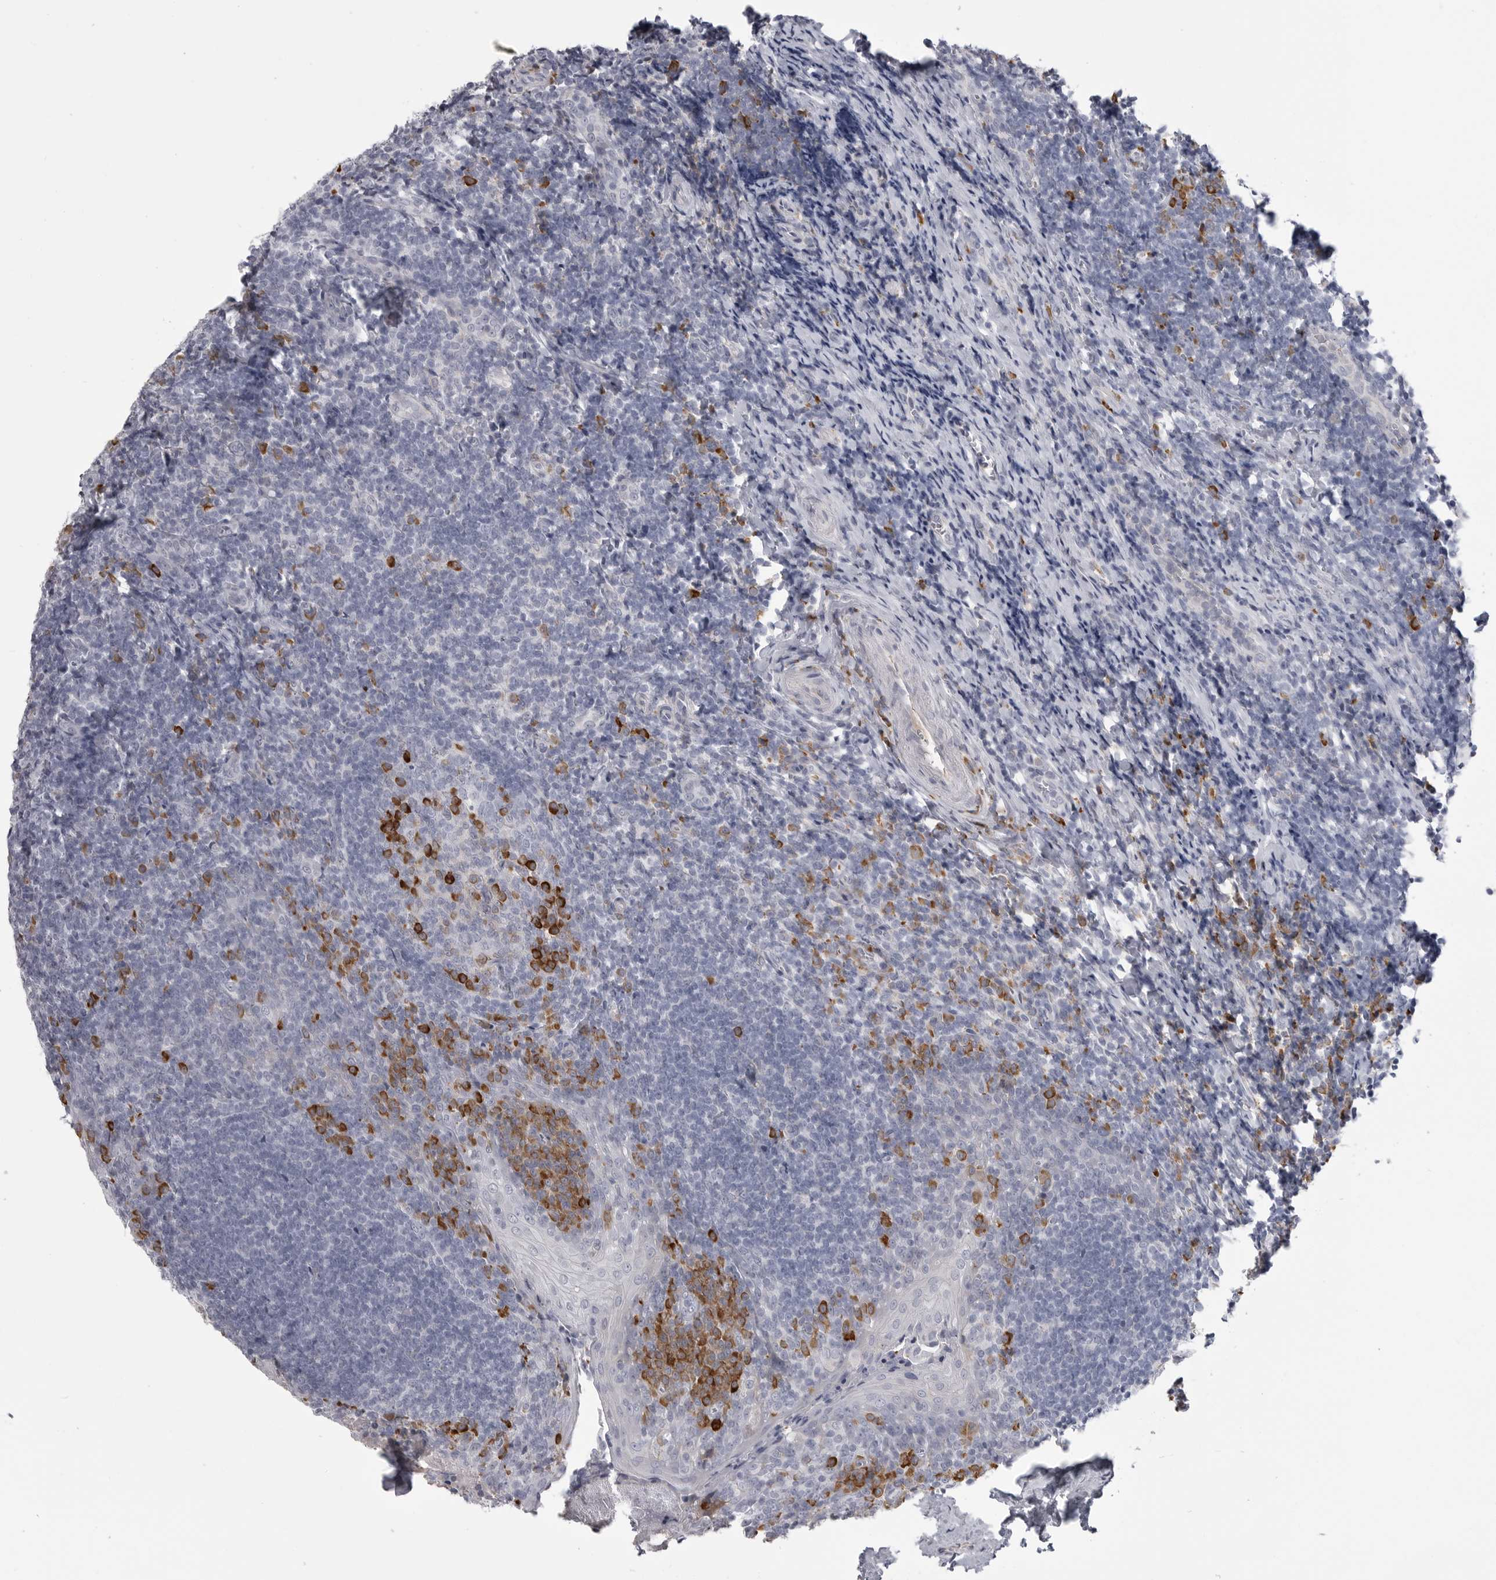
{"staining": {"intensity": "strong", "quantity": "<25%", "location": "cytoplasmic/membranous"}, "tissue": "tonsil", "cell_type": "Germinal center cells", "image_type": "normal", "snomed": [{"axis": "morphology", "description": "Normal tissue, NOS"}, {"axis": "topography", "description": "Tonsil"}], "caption": "A high-resolution image shows immunohistochemistry staining of unremarkable tonsil, which demonstrates strong cytoplasmic/membranous staining in approximately <25% of germinal center cells.", "gene": "FKBP2", "patient": {"sex": "male", "age": 27}}